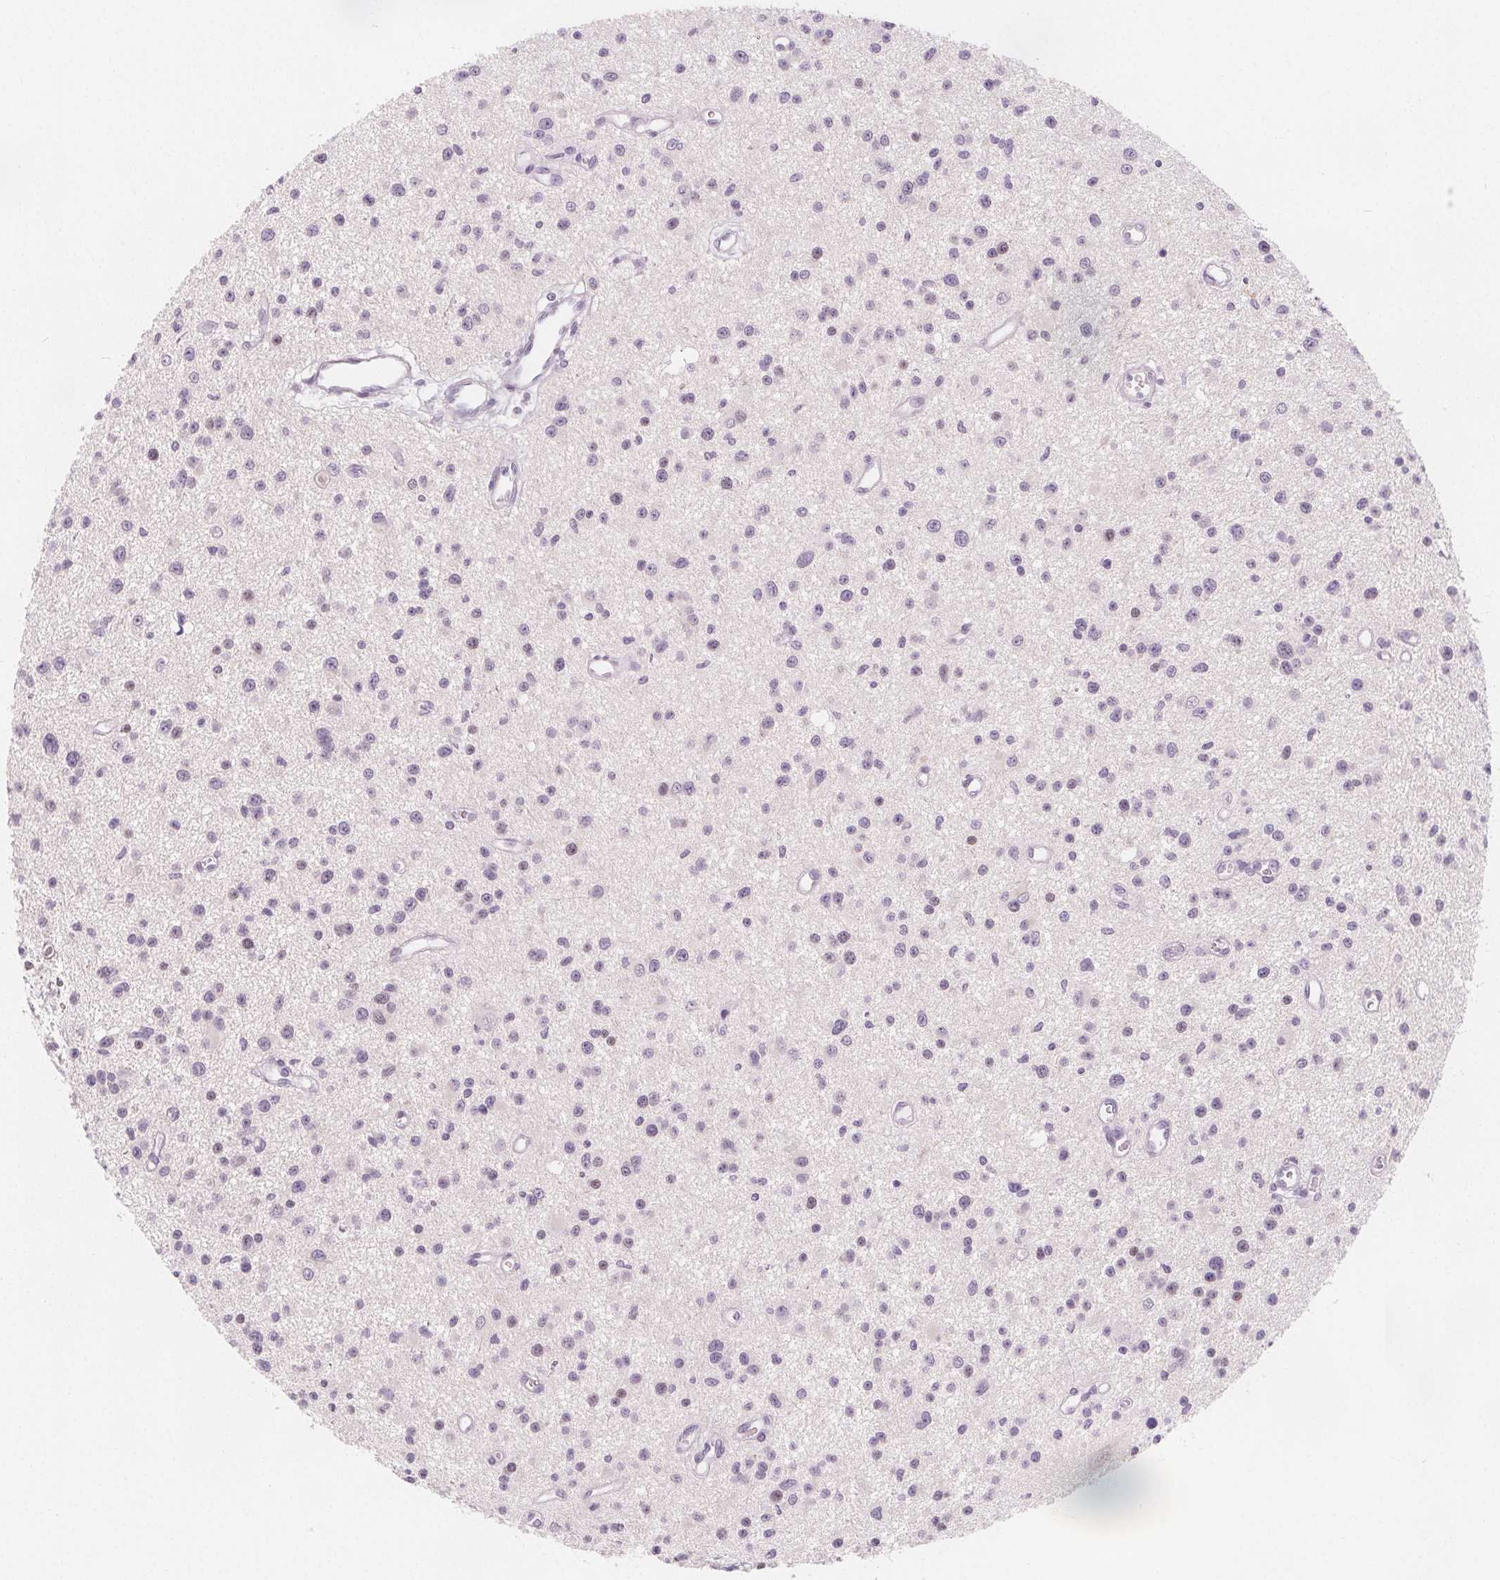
{"staining": {"intensity": "negative", "quantity": "none", "location": "none"}, "tissue": "glioma", "cell_type": "Tumor cells", "image_type": "cancer", "snomed": [{"axis": "morphology", "description": "Glioma, malignant, Low grade"}, {"axis": "topography", "description": "Brain"}], "caption": "An image of glioma stained for a protein exhibits no brown staining in tumor cells.", "gene": "UGP2", "patient": {"sex": "male", "age": 43}}